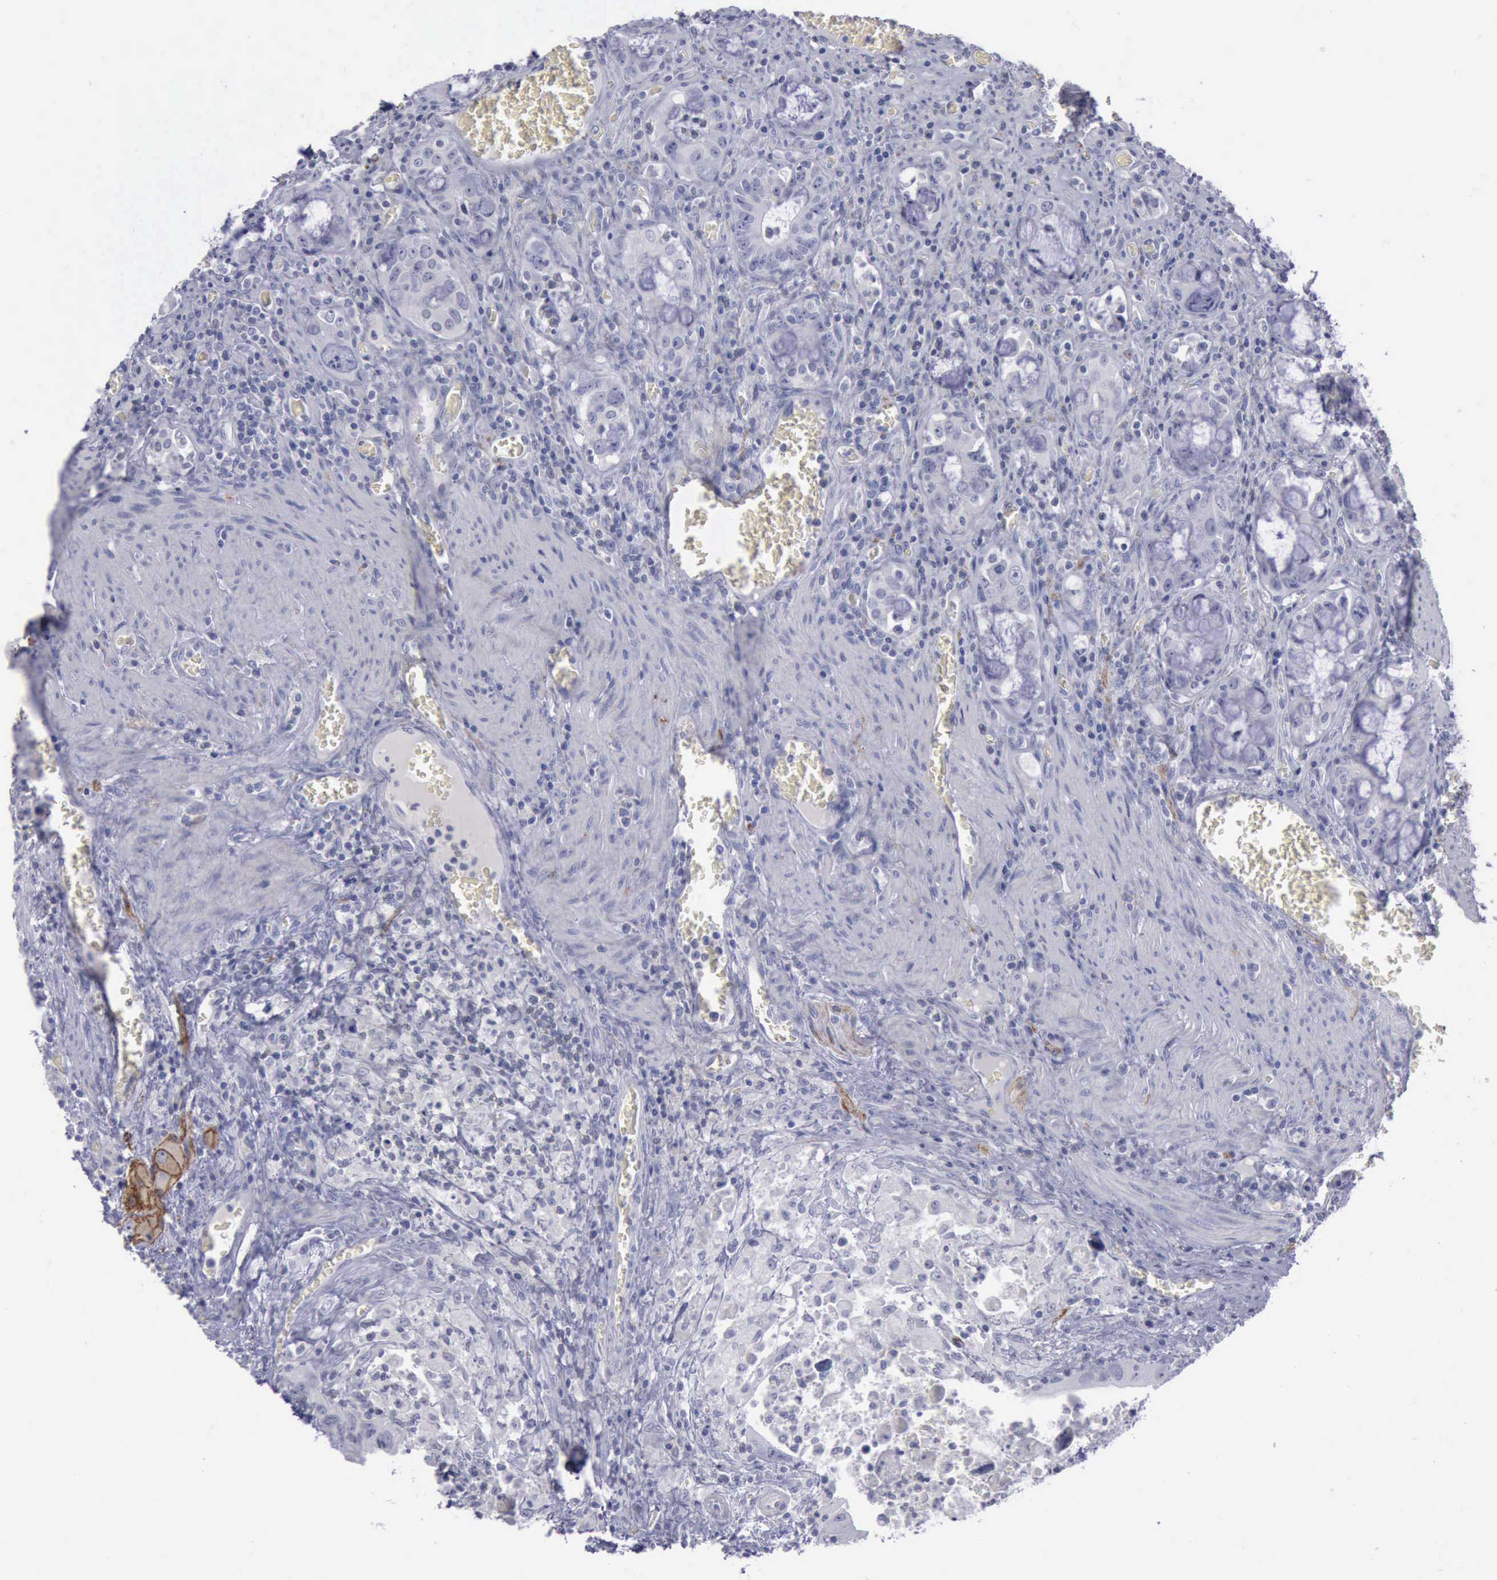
{"staining": {"intensity": "moderate", "quantity": "<25%", "location": "cytoplasmic/membranous"}, "tissue": "colorectal cancer", "cell_type": "Tumor cells", "image_type": "cancer", "snomed": [{"axis": "morphology", "description": "Adenocarcinoma, NOS"}, {"axis": "topography", "description": "Rectum"}], "caption": "Tumor cells reveal low levels of moderate cytoplasmic/membranous staining in about <25% of cells in adenocarcinoma (colorectal).", "gene": "CDH2", "patient": {"sex": "male", "age": 70}}